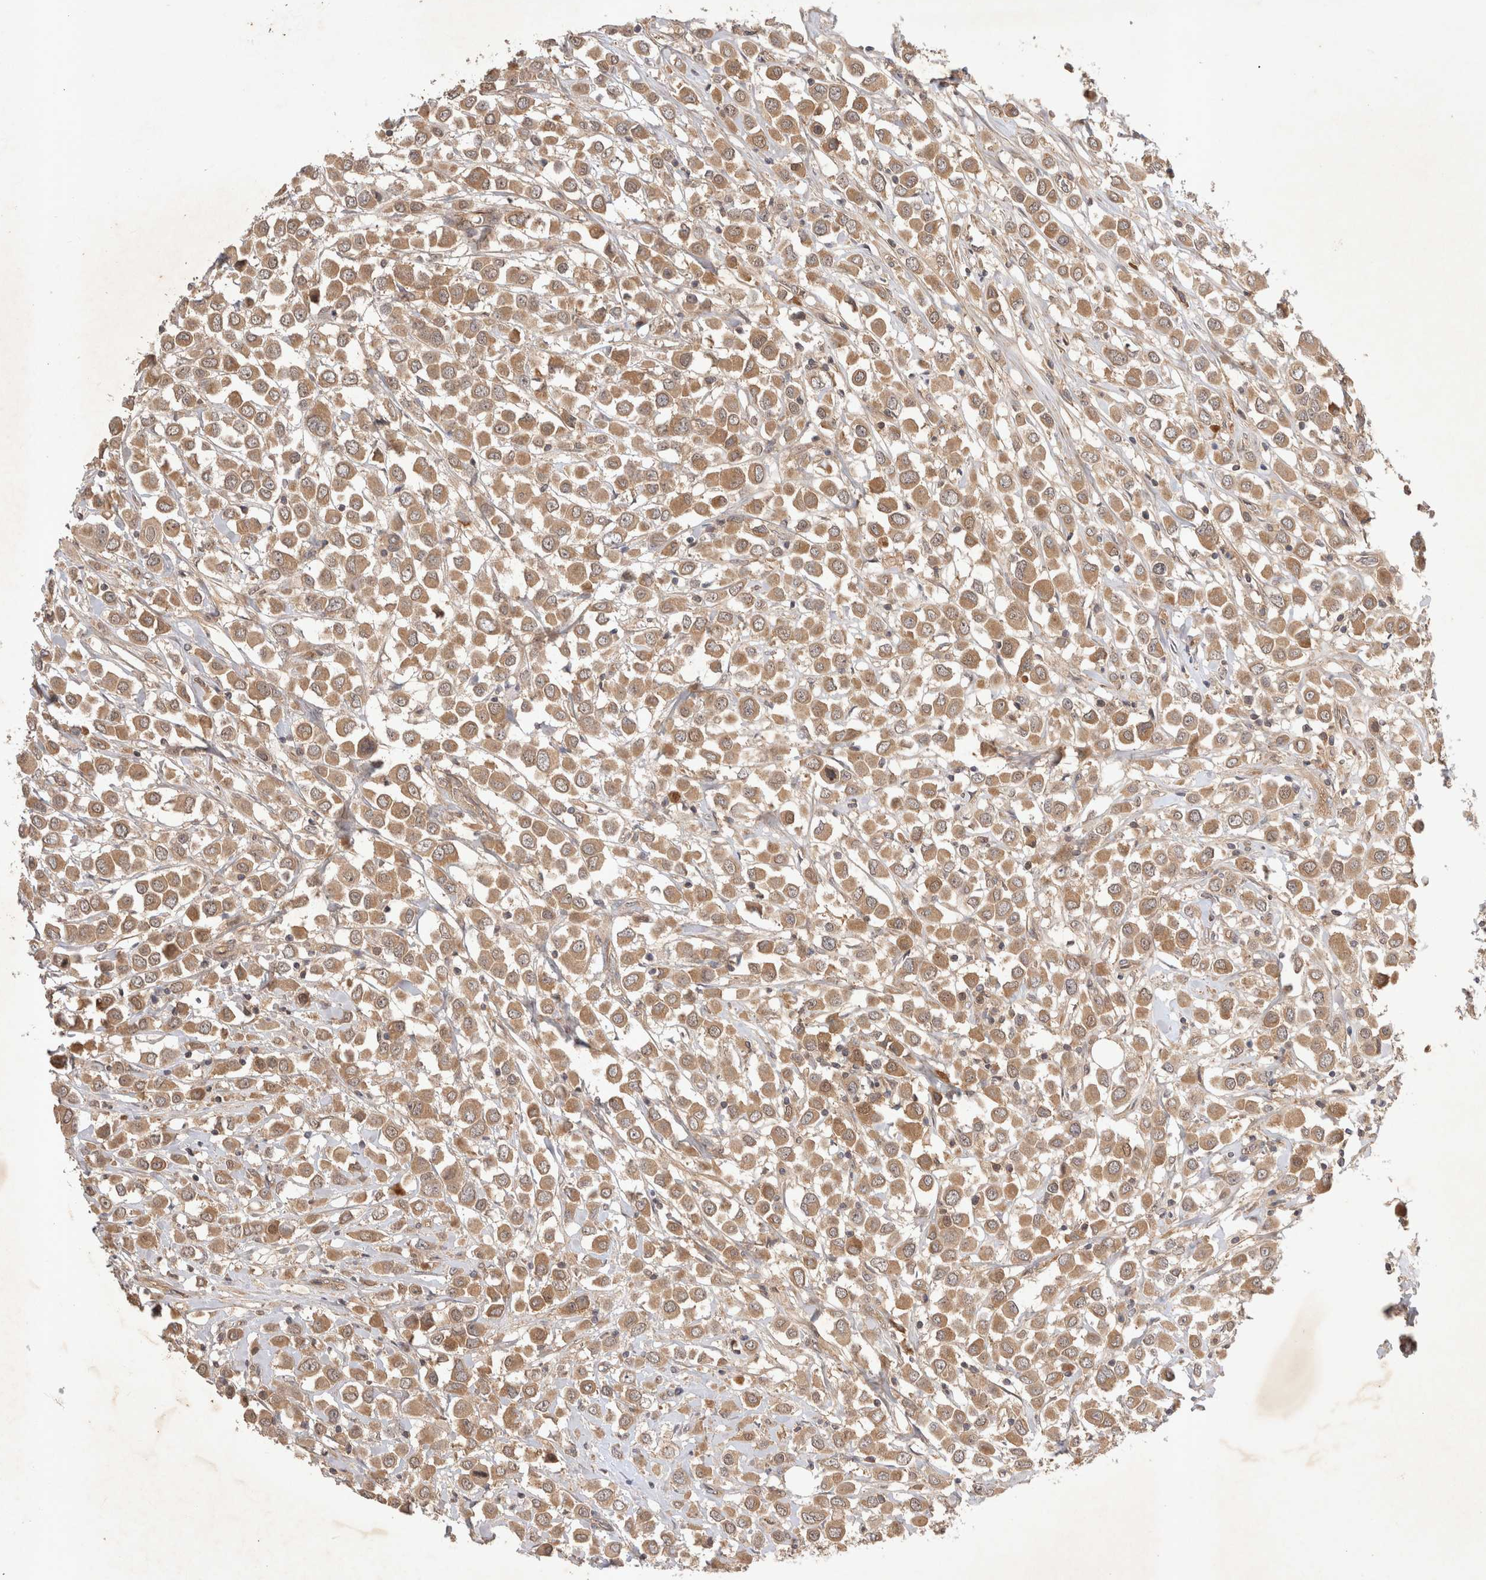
{"staining": {"intensity": "moderate", "quantity": ">75%", "location": "cytoplasmic/membranous"}, "tissue": "breast cancer", "cell_type": "Tumor cells", "image_type": "cancer", "snomed": [{"axis": "morphology", "description": "Duct carcinoma"}, {"axis": "topography", "description": "Breast"}], "caption": "Brown immunohistochemical staining in breast cancer displays moderate cytoplasmic/membranous expression in about >75% of tumor cells. (DAB IHC, brown staining for protein, blue staining for nuclei).", "gene": "YES1", "patient": {"sex": "female", "age": 61}}